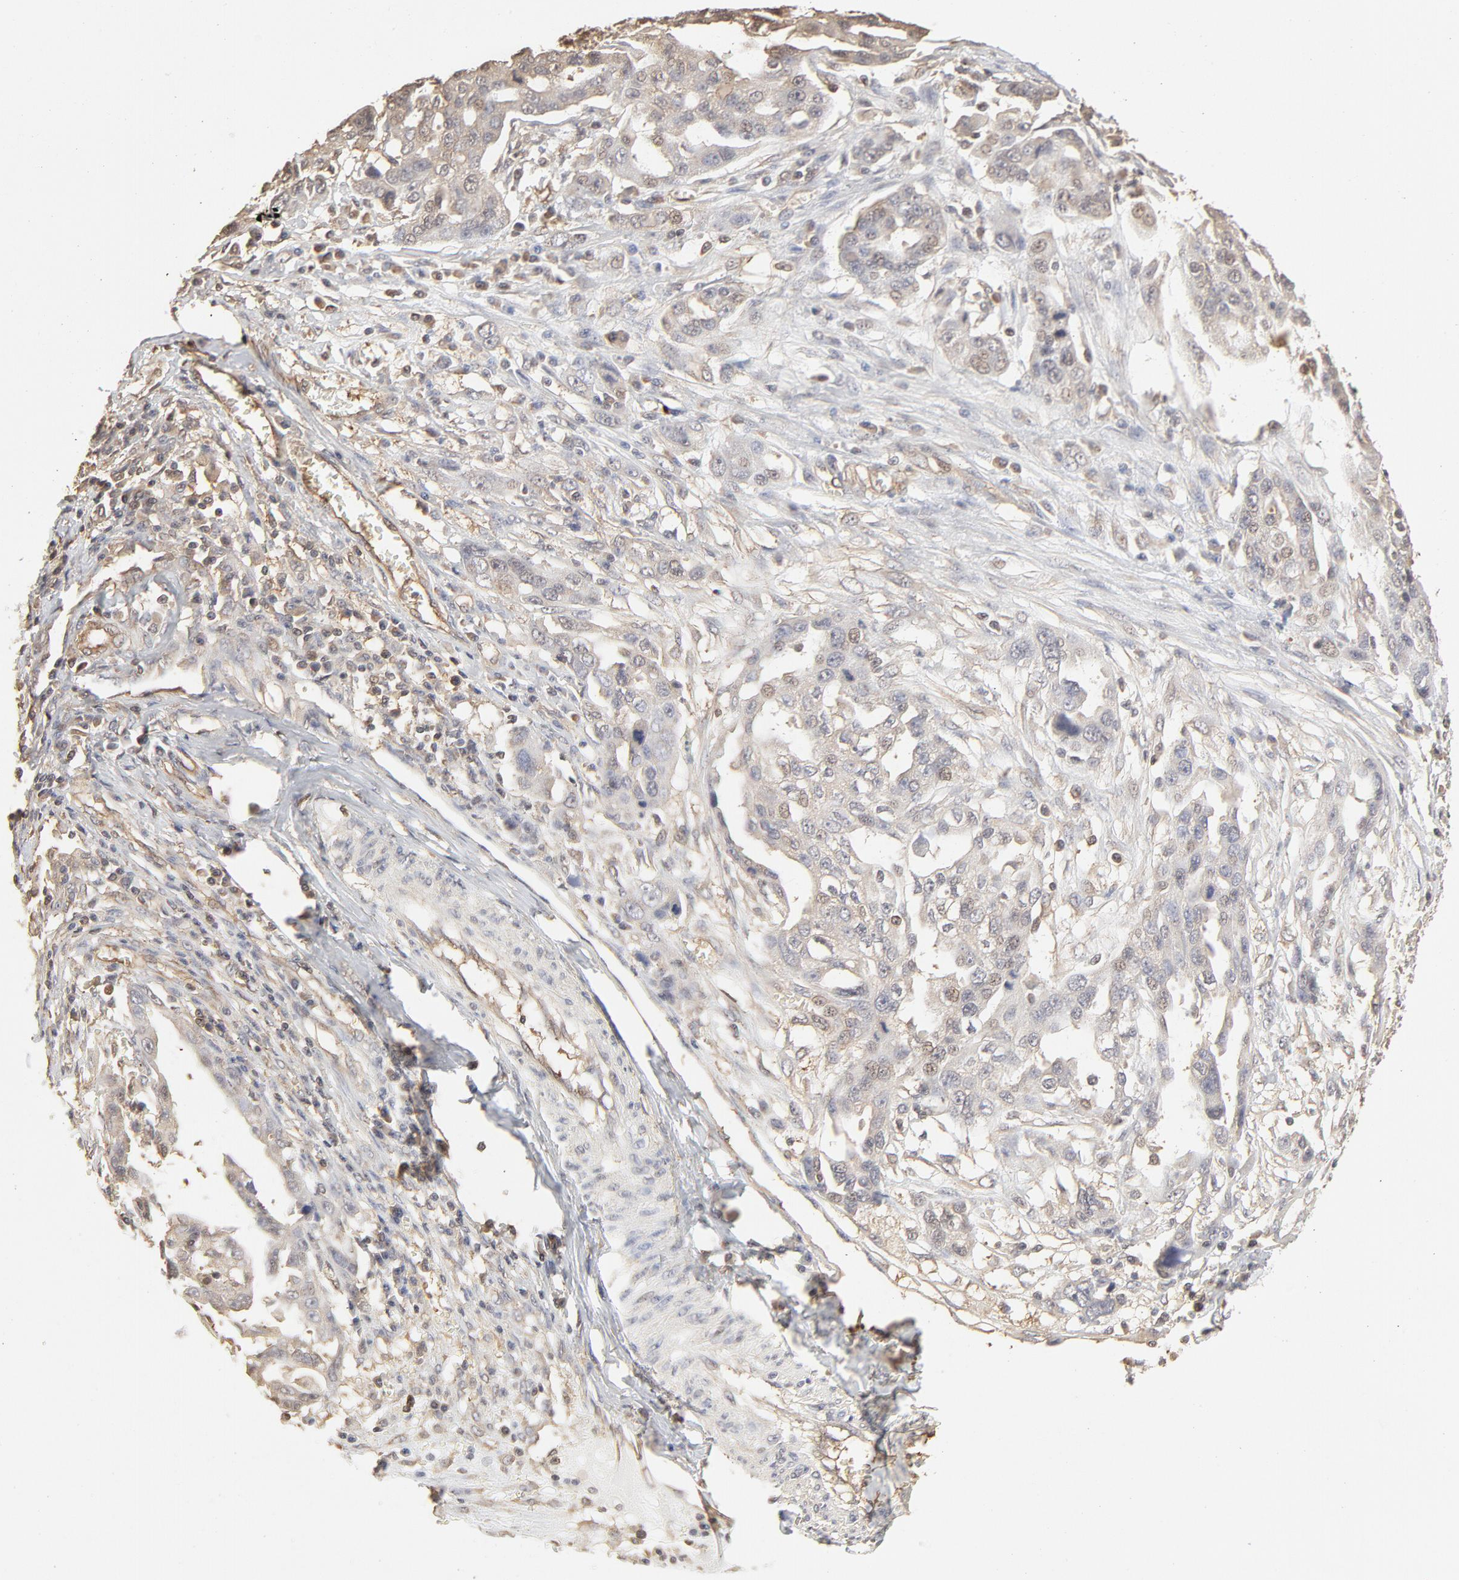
{"staining": {"intensity": "weak", "quantity": "25%-75%", "location": "cytoplasmic/membranous,nuclear"}, "tissue": "ovarian cancer", "cell_type": "Tumor cells", "image_type": "cancer", "snomed": [{"axis": "morphology", "description": "Carcinoma, endometroid"}, {"axis": "topography", "description": "Ovary"}], "caption": "Immunohistochemistry image of ovarian endometroid carcinoma stained for a protein (brown), which displays low levels of weak cytoplasmic/membranous and nuclear staining in approximately 25%-75% of tumor cells.", "gene": "PPP2CA", "patient": {"sex": "female", "age": 75}}